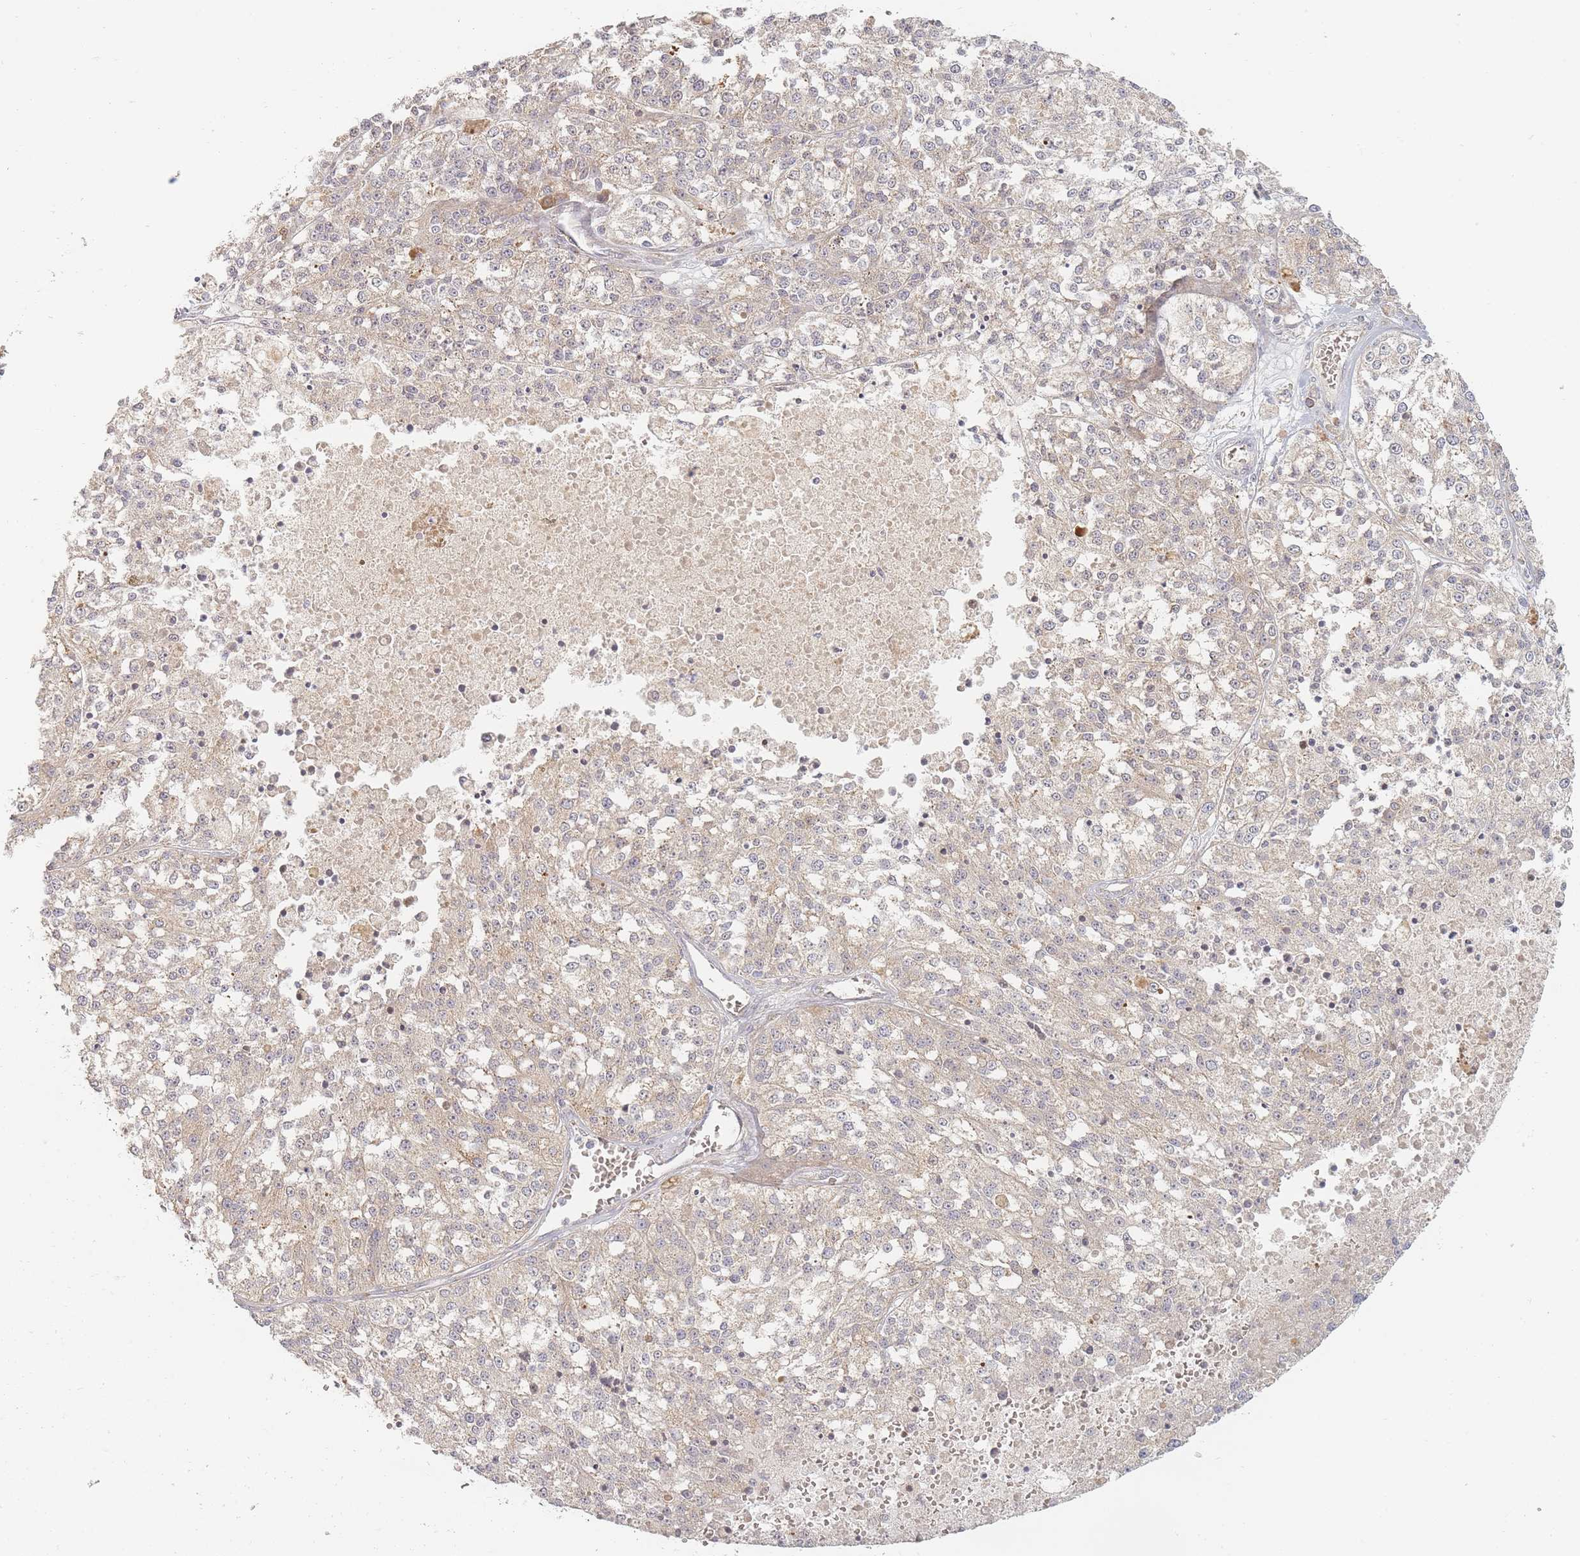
{"staining": {"intensity": "negative", "quantity": "none", "location": "none"}, "tissue": "melanoma", "cell_type": "Tumor cells", "image_type": "cancer", "snomed": [{"axis": "morphology", "description": "Malignant melanoma, NOS"}, {"axis": "topography", "description": "Skin"}], "caption": "Tumor cells show no significant protein expression in malignant melanoma.", "gene": "ZKSCAN7", "patient": {"sex": "female", "age": 64}}